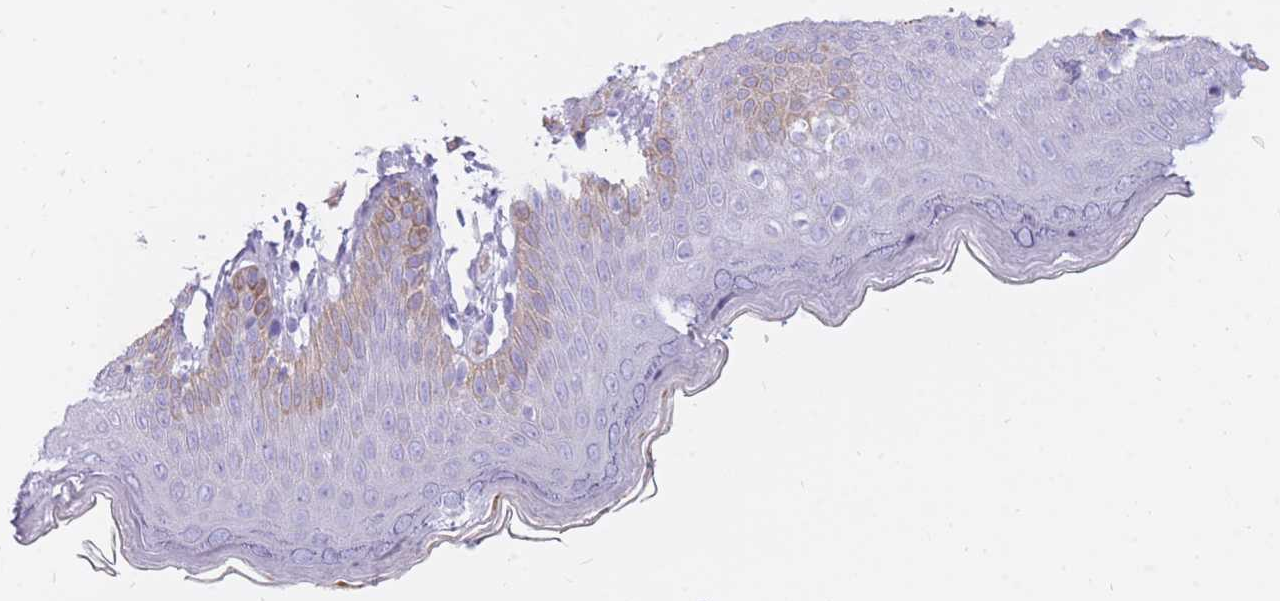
{"staining": {"intensity": "weak", "quantity": "<25%", "location": "cytoplasmic/membranous"}, "tissue": "skin", "cell_type": "Epidermal cells", "image_type": "normal", "snomed": [{"axis": "morphology", "description": "Normal tissue, NOS"}, {"axis": "topography", "description": "Anal"}], "caption": "Epidermal cells are negative for brown protein staining in unremarkable skin. The staining is performed using DAB (3,3'-diaminobenzidine) brown chromogen with nuclei counter-stained in using hematoxylin.", "gene": "TPSAB1", "patient": {"sex": "female", "age": 40}}